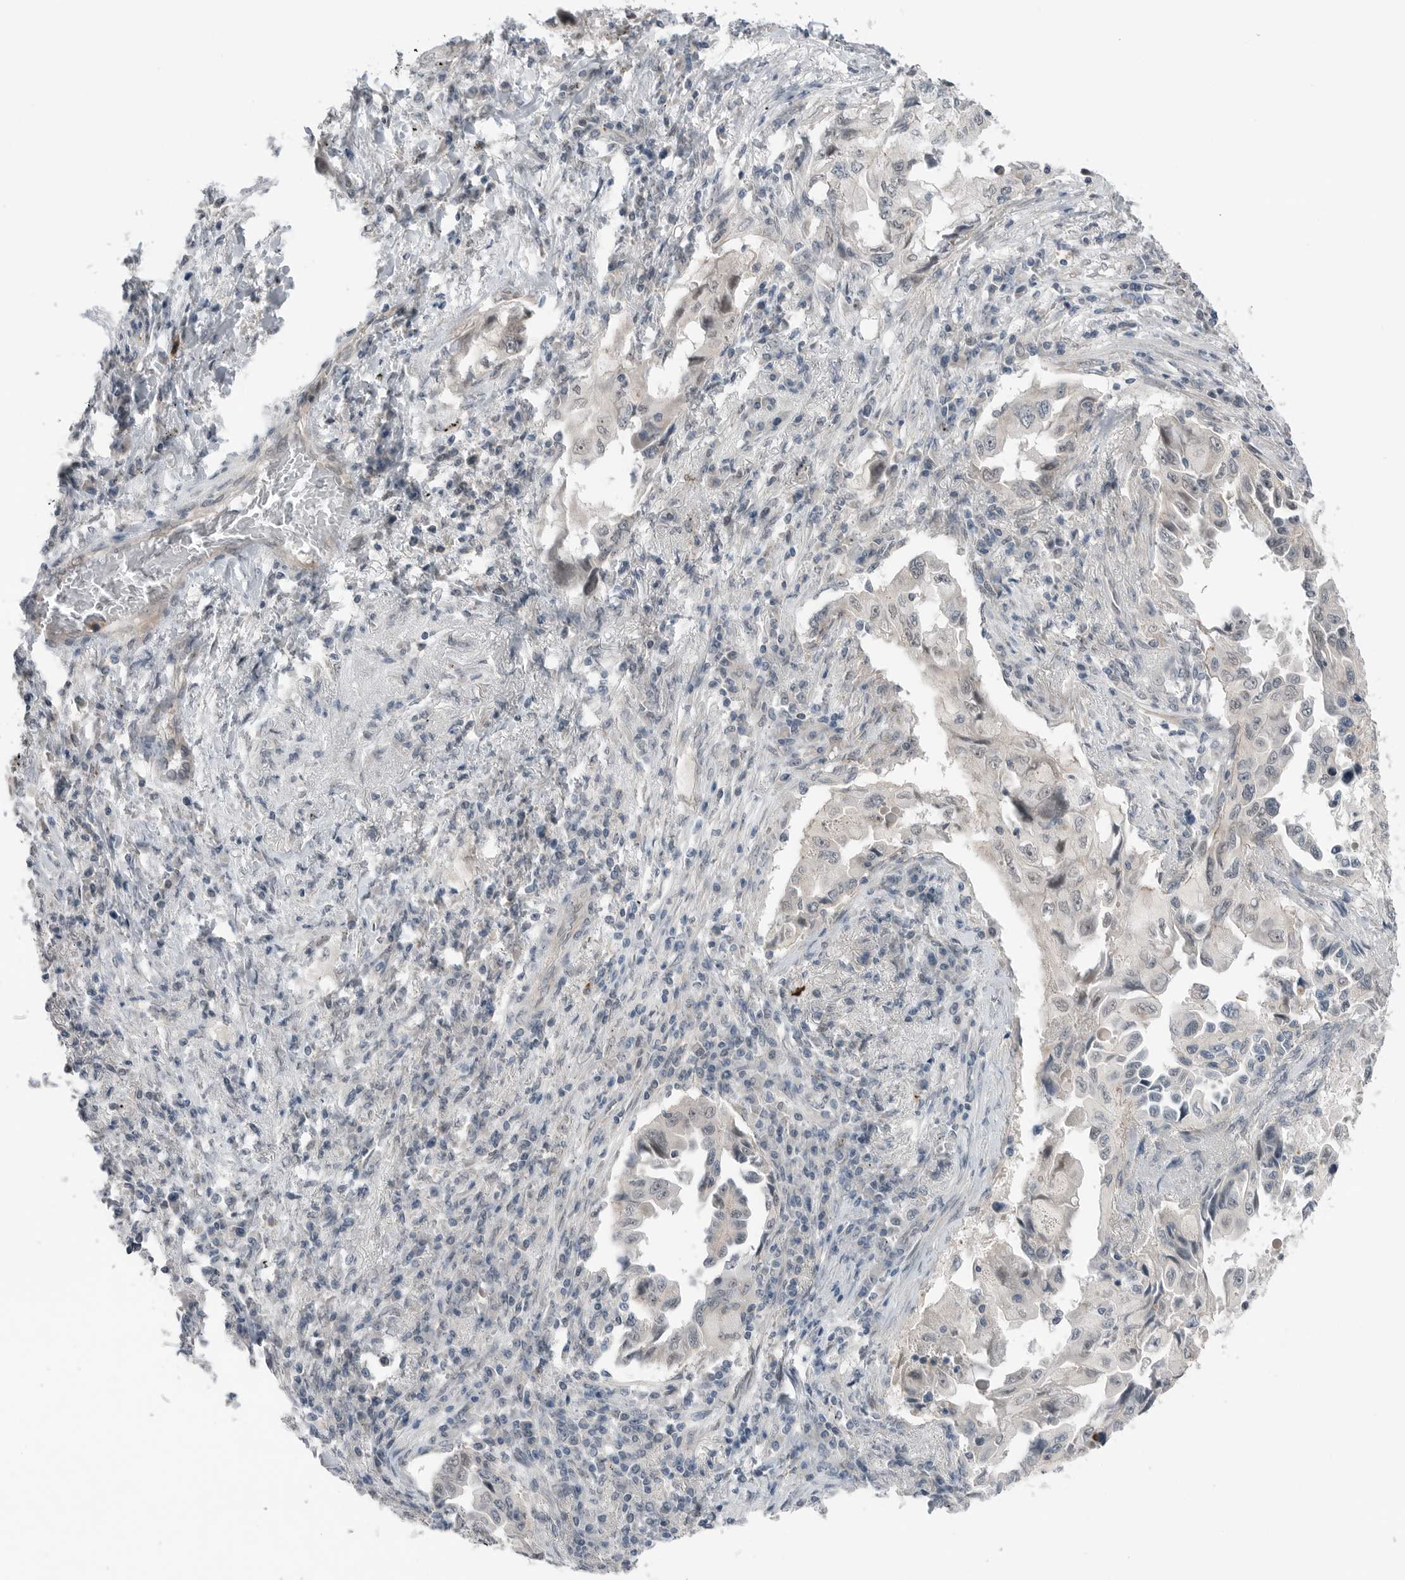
{"staining": {"intensity": "negative", "quantity": "none", "location": "none"}, "tissue": "lung cancer", "cell_type": "Tumor cells", "image_type": "cancer", "snomed": [{"axis": "morphology", "description": "Adenocarcinoma, NOS"}, {"axis": "topography", "description": "Lung"}], "caption": "Immunohistochemistry micrograph of human lung cancer stained for a protein (brown), which displays no expression in tumor cells.", "gene": "NTAQ1", "patient": {"sex": "female", "age": 51}}